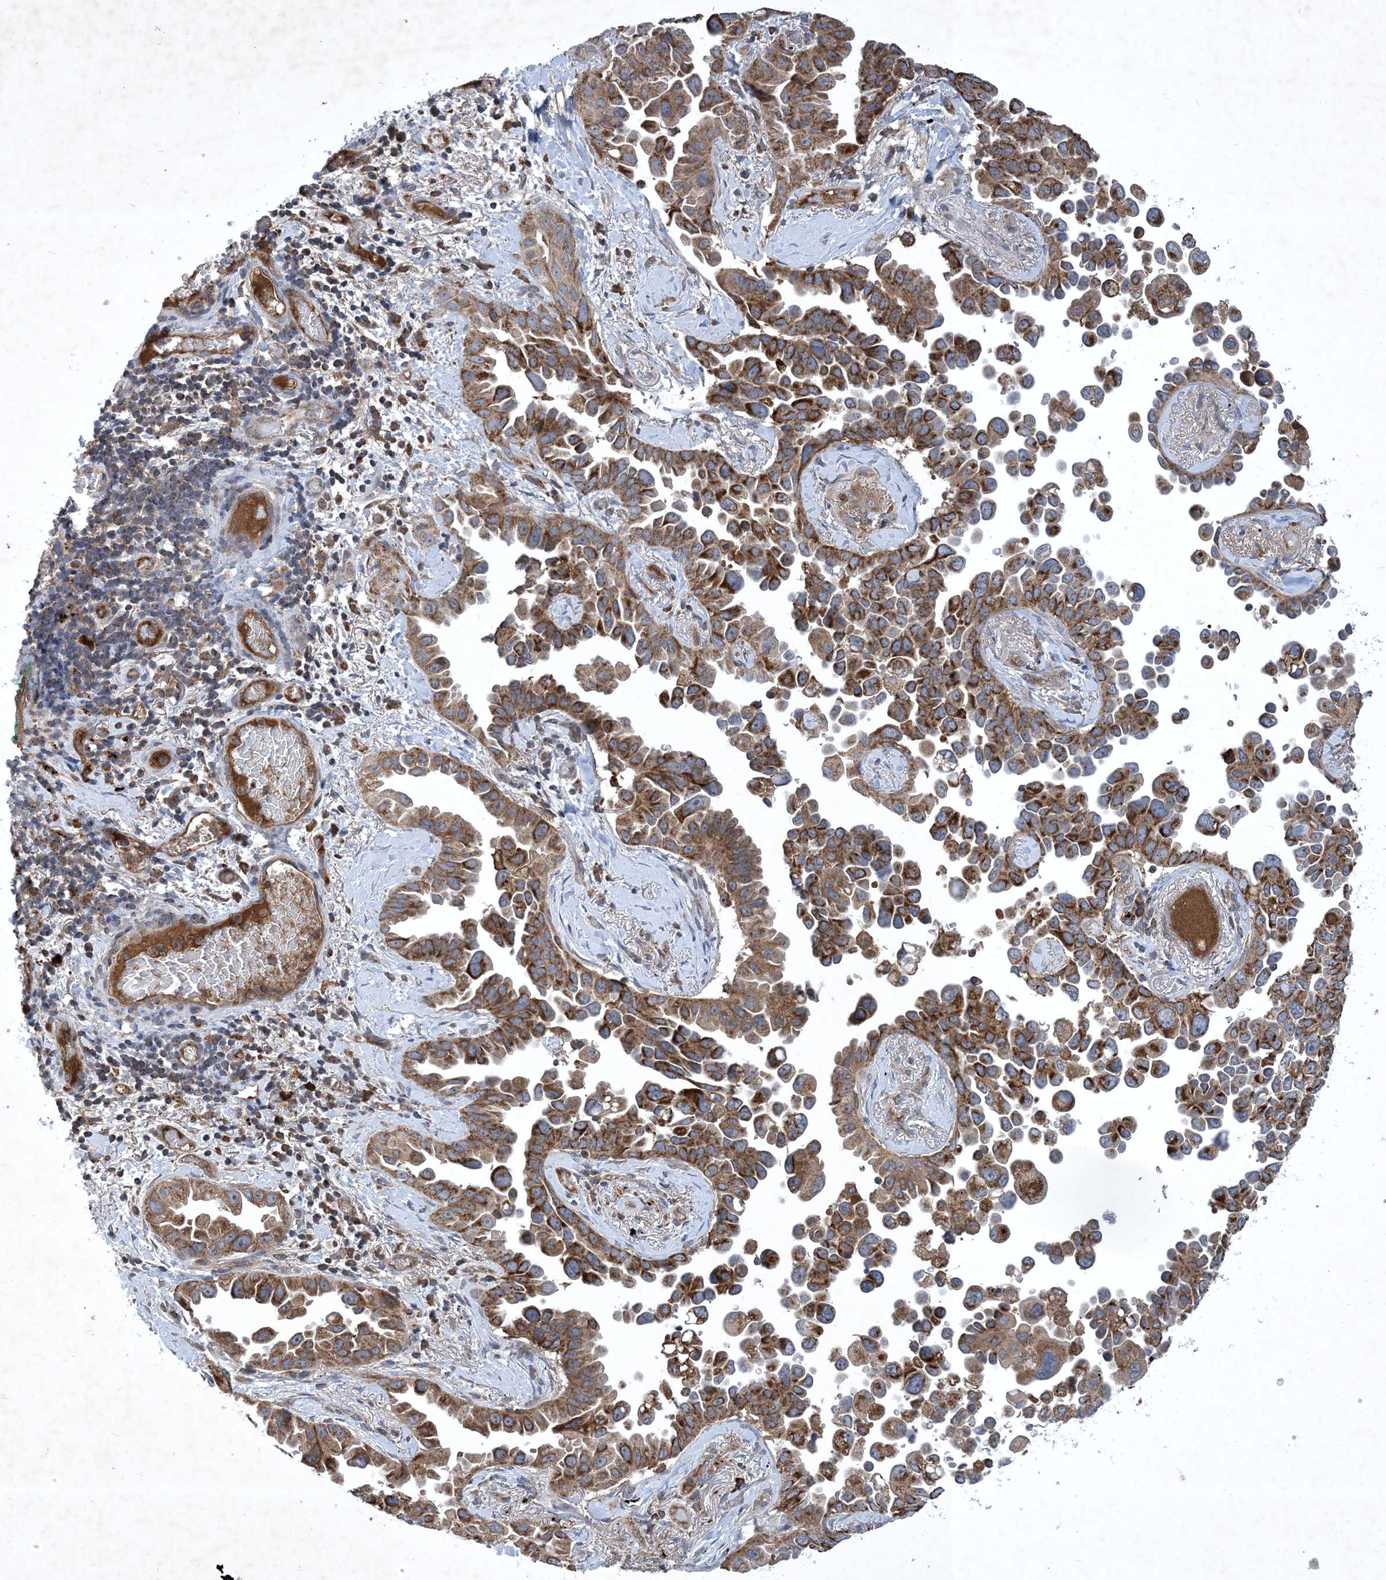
{"staining": {"intensity": "strong", "quantity": "25%-75%", "location": "cytoplasmic/membranous"}, "tissue": "lung cancer", "cell_type": "Tumor cells", "image_type": "cancer", "snomed": [{"axis": "morphology", "description": "Adenocarcinoma, NOS"}, {"axis": "topography", "description": "Lung"}], "caption": "Tumor cells show high levels of strong cytoplasmic/membranous positivity in about 25%-75% of cells in human lung adenocarcinoma.", "gene": "STK19", "patient": {"sex": "female", "age": 67}}